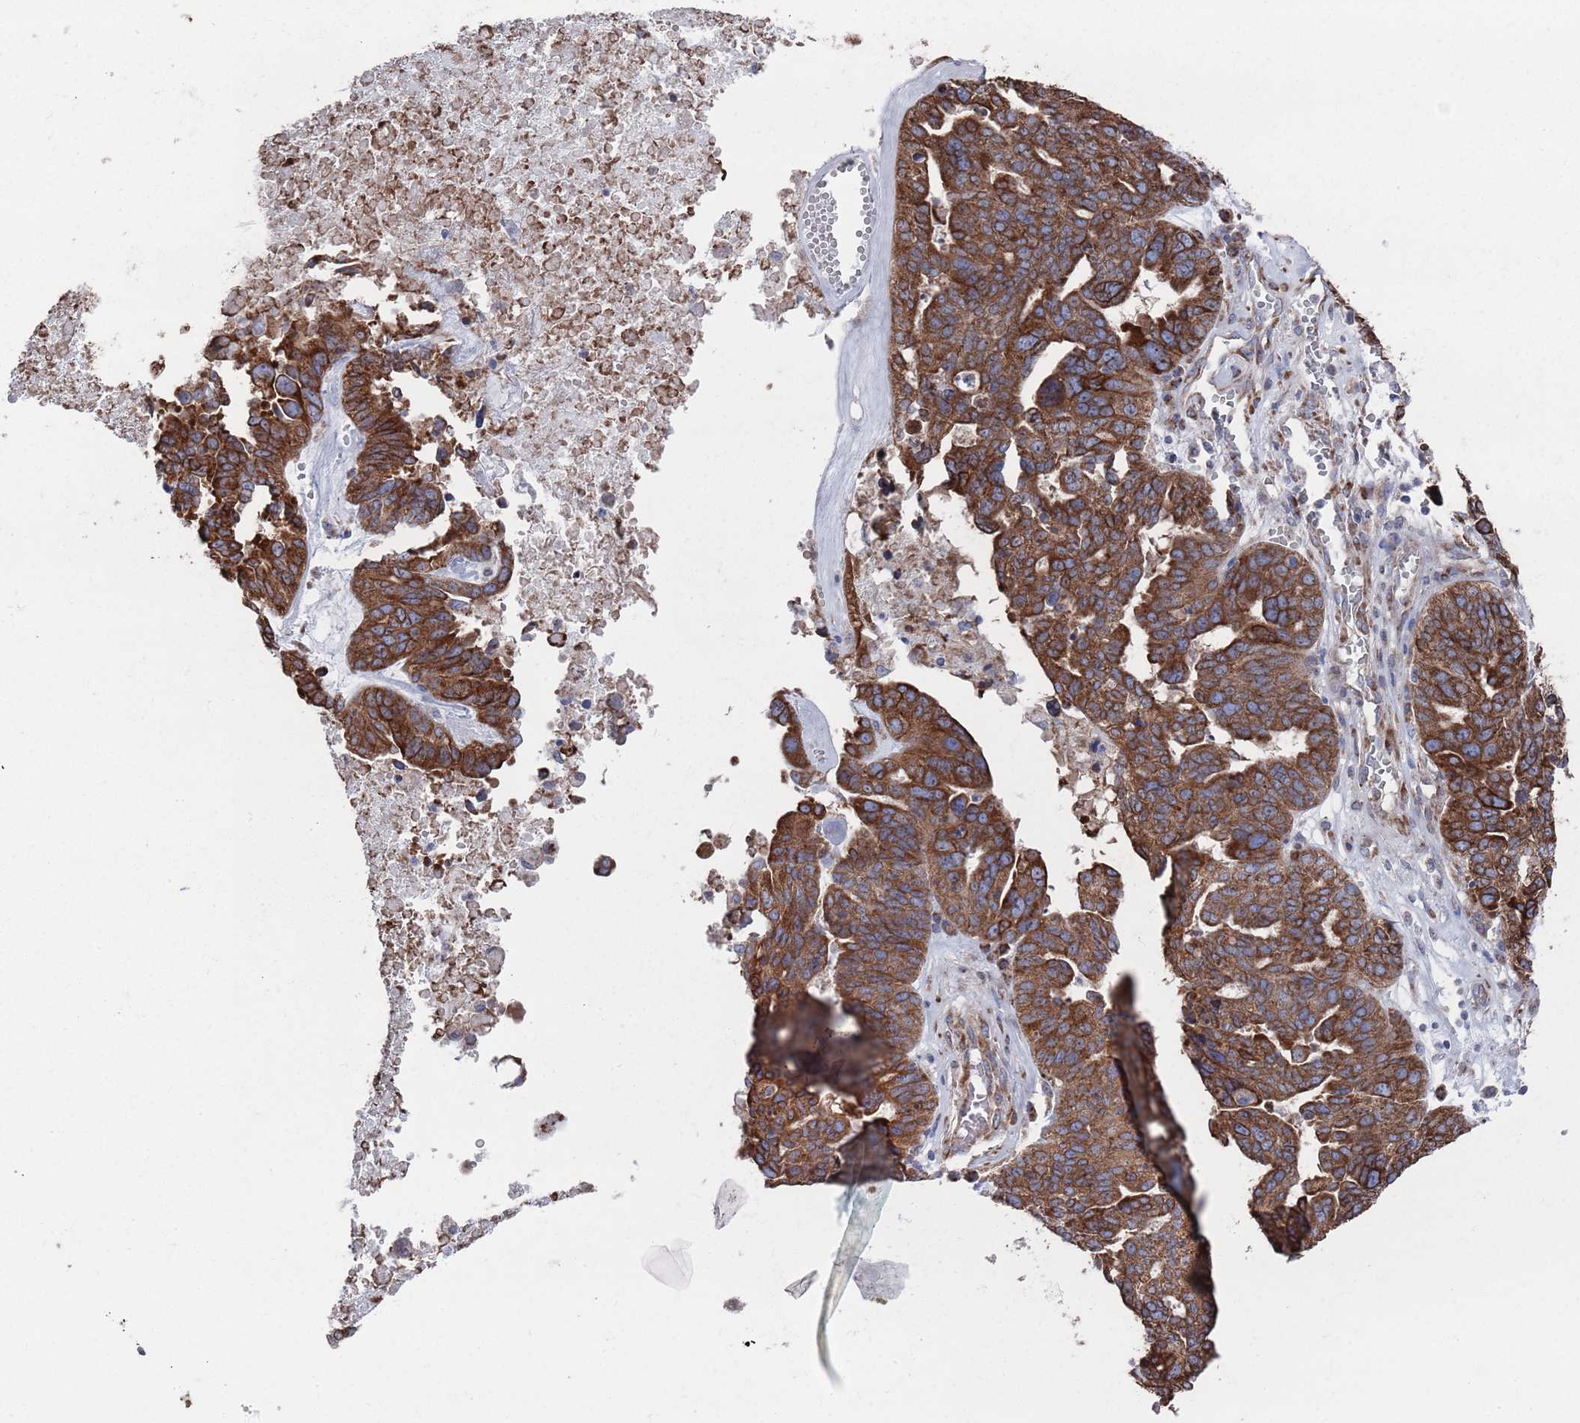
{"staining": {"intensity": "strong", "quantity": ">75%", "location": "cytoplasmic/membranous"}, "tissue": "ovarian cancer", "cell_type": "Tumor cells", "image_type": "cancer", "snomed": [{"axis": "morphology", "description": "Cystadenocarcinoma, serous, NOS"}, {"axis": "topography", "description": "Ovary"}], "caption": "Immunohistochemical staining of ovarian serous cystadenocarcinoma reveals strong cytoplasmic/membranous protein expression in approximately >75% of tumor cells.", "gene": "CCDC106", "patient": {"sex": "female", "age": 59}}